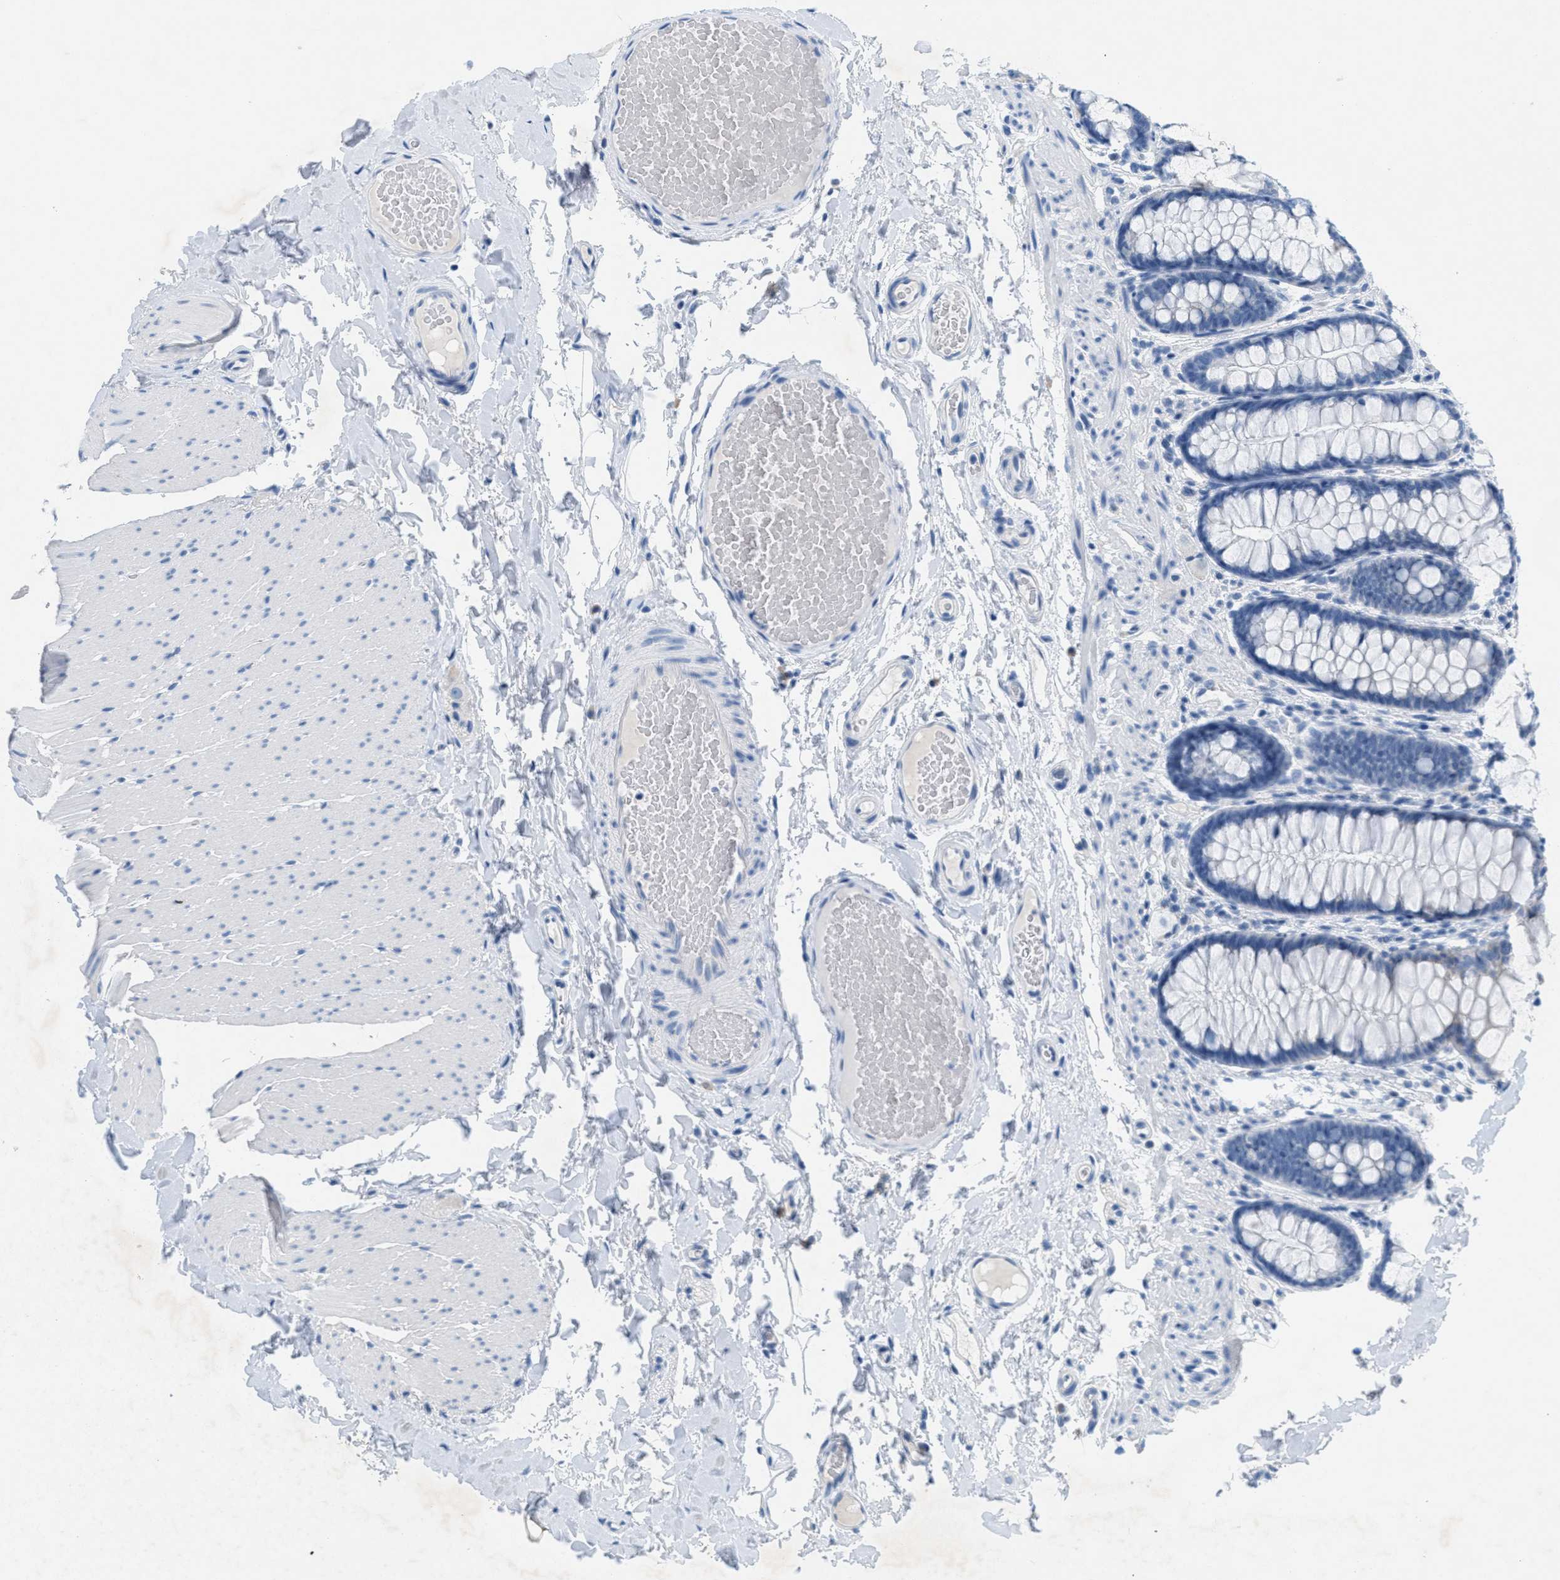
{"staining": {"intensity": "negative", "quantity": "none", "location": "none"}, "tissue": "colon", "cell_type": "Endothelial cells", "image_type": "normal", "snomed": [{"axis": "morphology", "description": "Normal tissue, NOS"}, {"axis": "topography", "description": "Colon"}], "caption": "IHC of unremarkable human colon shows no staining in endothelial cells.", "gene": "GPM6A", "patient": {"sex": "female", "age": 56}}